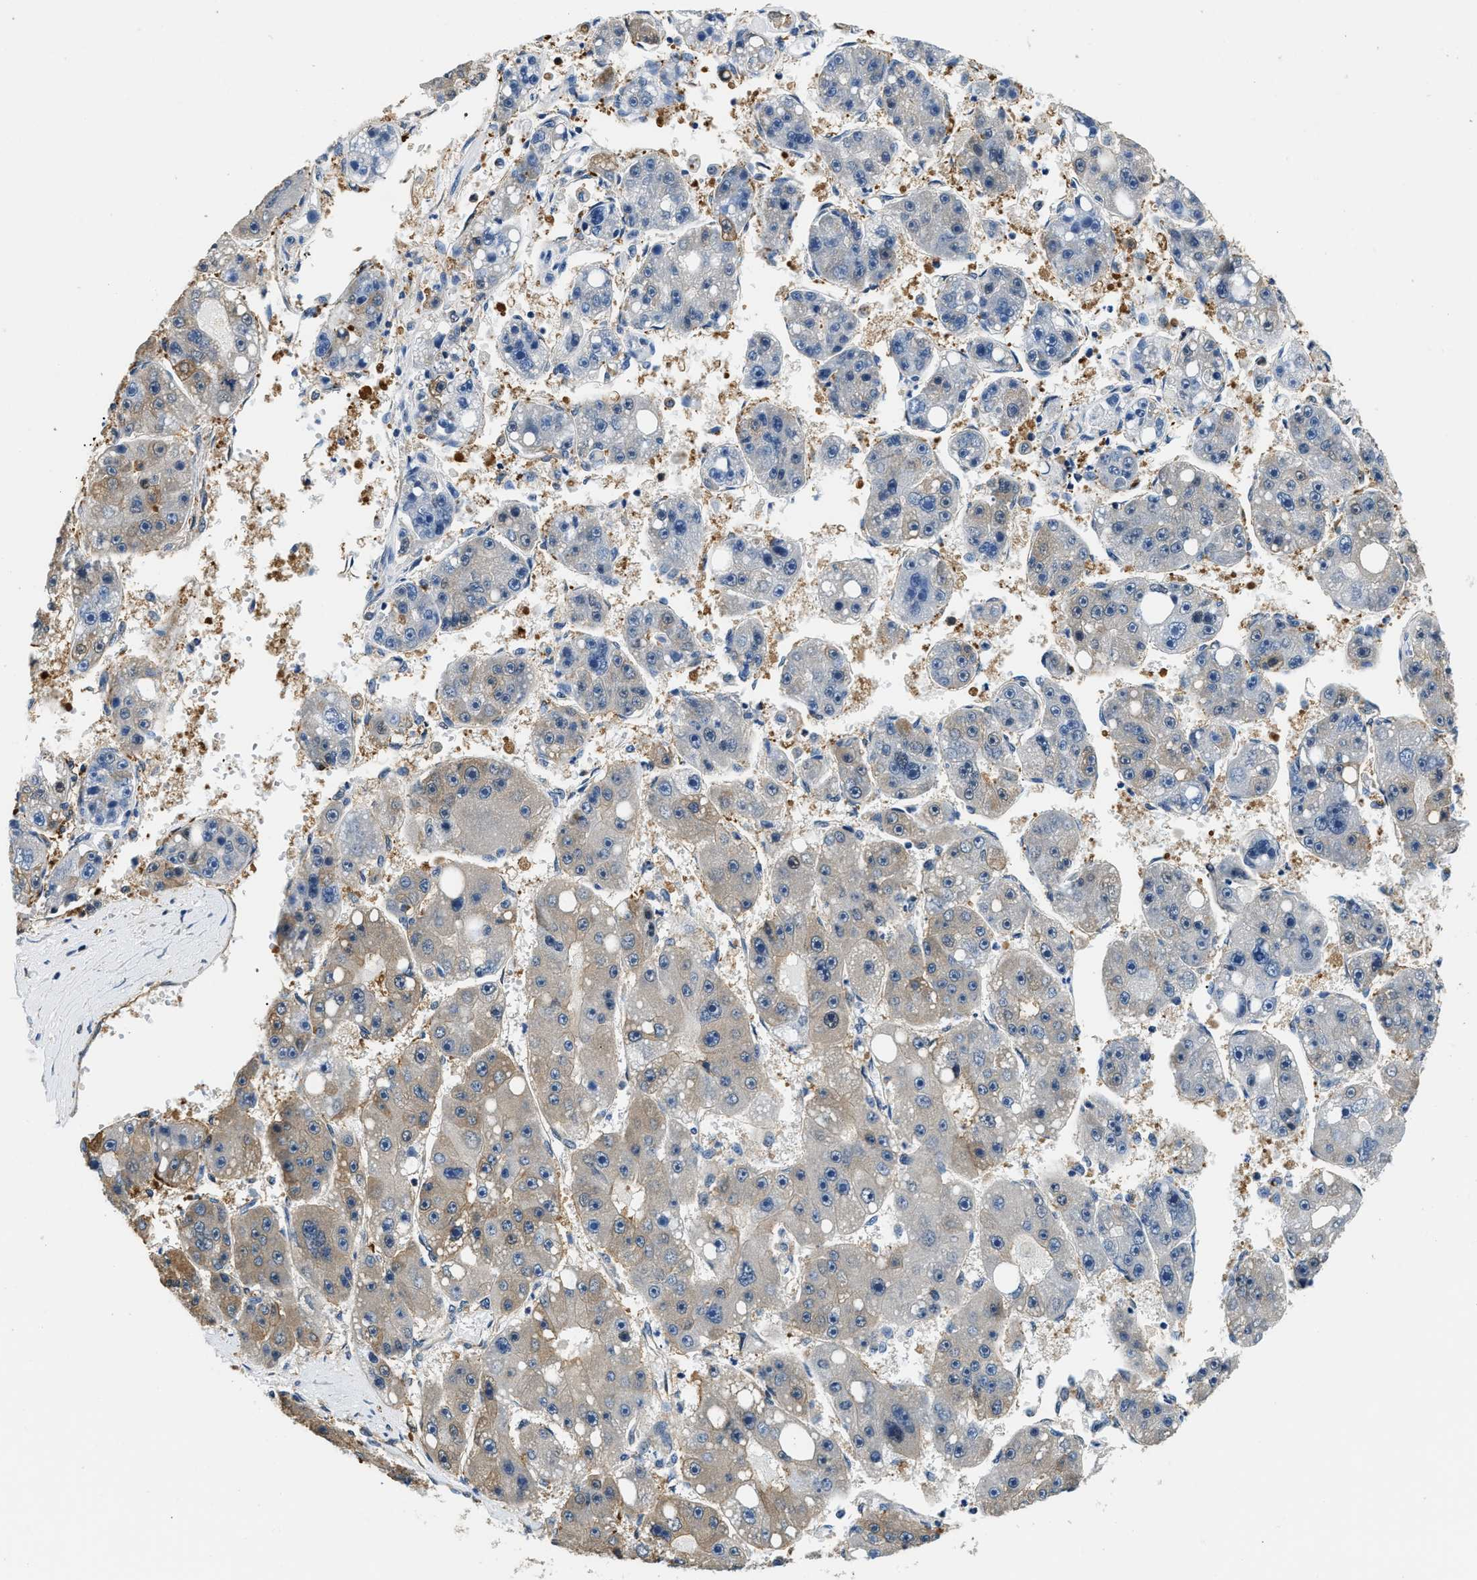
{"staining": {"intensity": "weak", "quantity": "25%-75%", "location": "cytoplasmic/membranous"}, "tissue": "liver cancer", "cell_type": "Tumor cells", "image_type": "cancer", "snomed": [{"axis": "morphology", "description": "Carcinoma, Hepatocellular, NOS"}, {"axis": "topography", "description": "Liver"}], "caption": "A photomicrograph of liver hepatocellular carcinoma stained for a protein demonstrates weak cytoplasmic/membranous brown staining in tumor cells.", "gene": "PPP2R1B", "patient": {"sex": "female", "age": 61}}